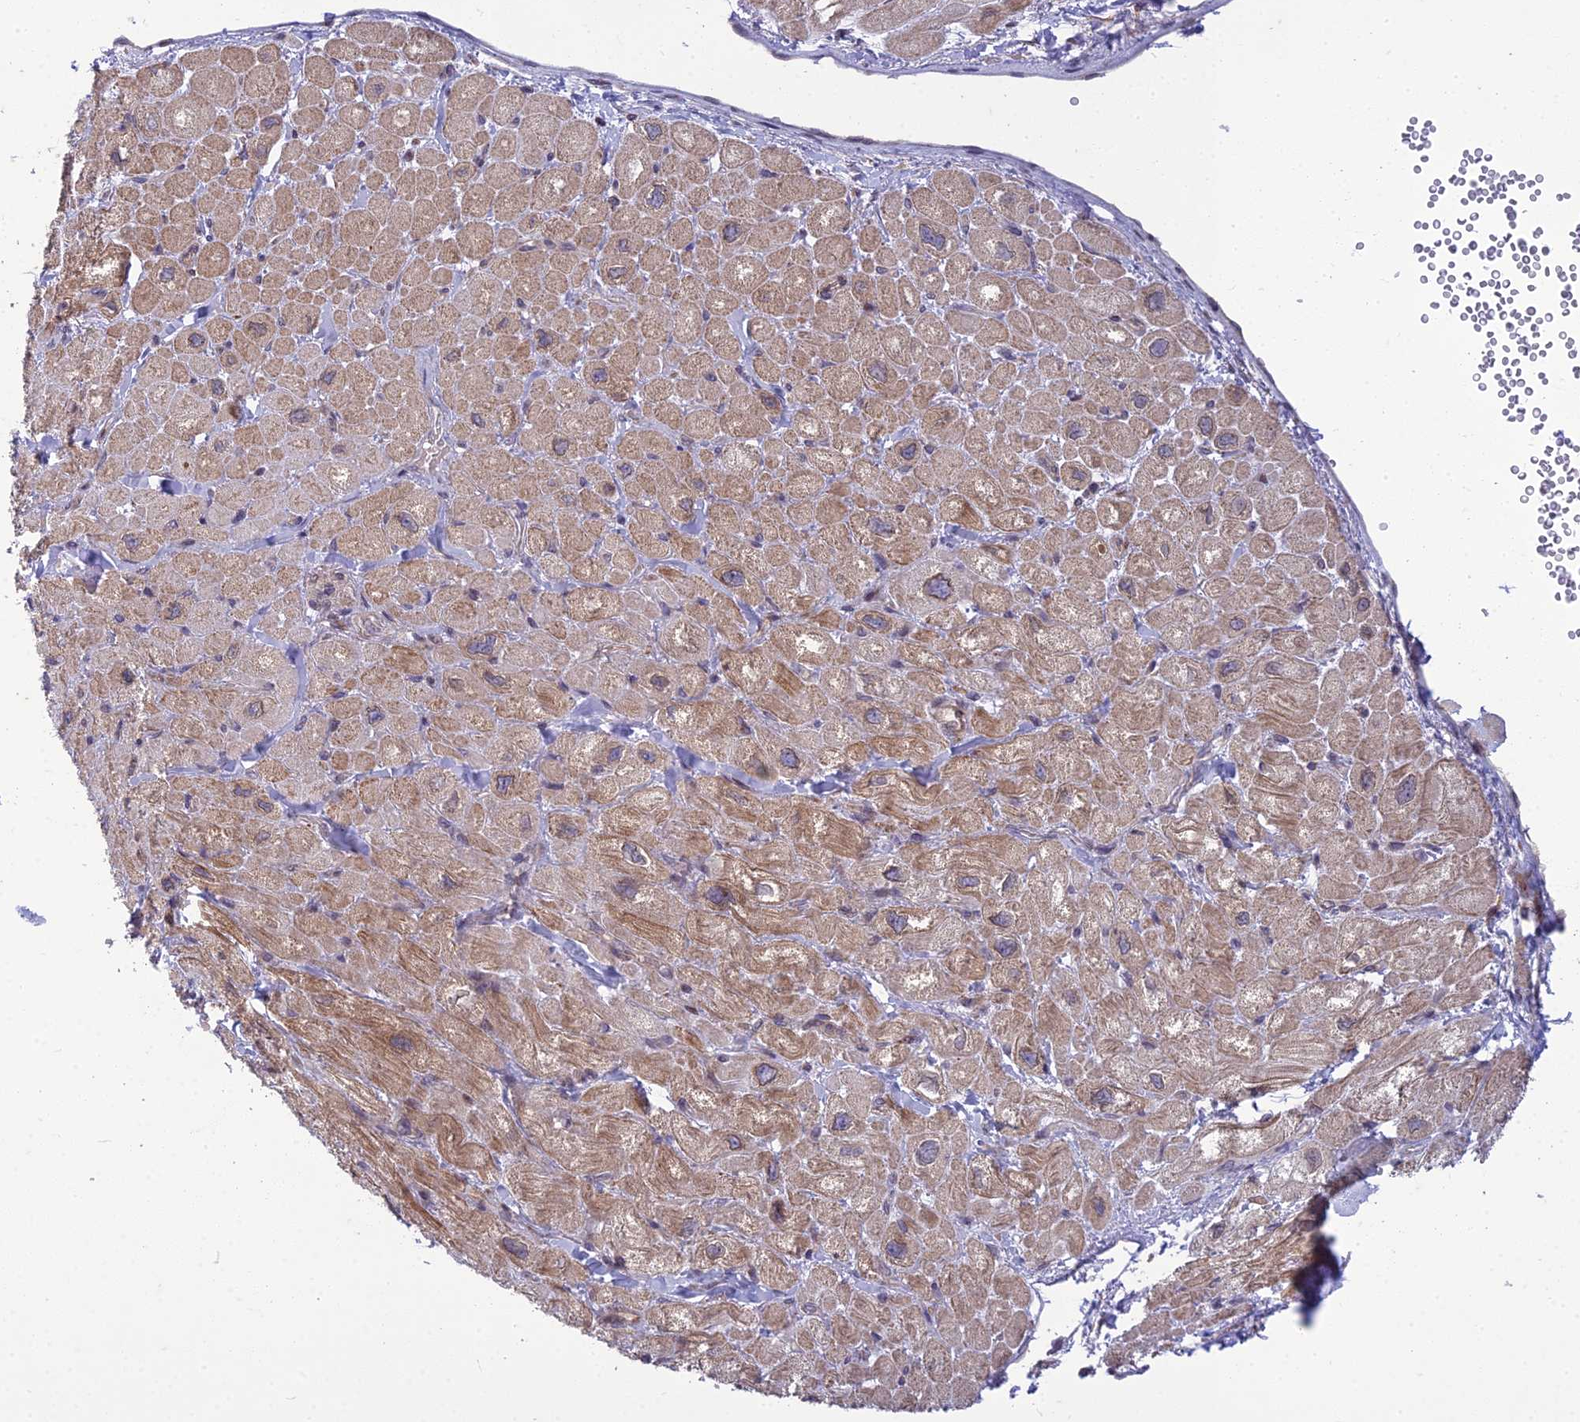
{"staining": {"intensity": "moderate", "quantity": "25%-75%", "location": "cytoplasmic/membranous"}, "tissue": "heart muscle", "cell_type": "Cardiomyocytes", "image_type": "normal", "snomed": [{"axis": "morphology", "description": "Normal tissue, NOS"}, {"axis": "topography", "description": "Heart"}], "caption": "Heart muscle stained with DAB immunohistochemistry shows medium levels of moderate cytoplasmic/membranous expression in about 25%-75% of cardiomyocytes. (DAB IHC with brightfield microscopy, high magnification).", "gene": "DTX2", "patient": {"sex": "male", "age": 65}}